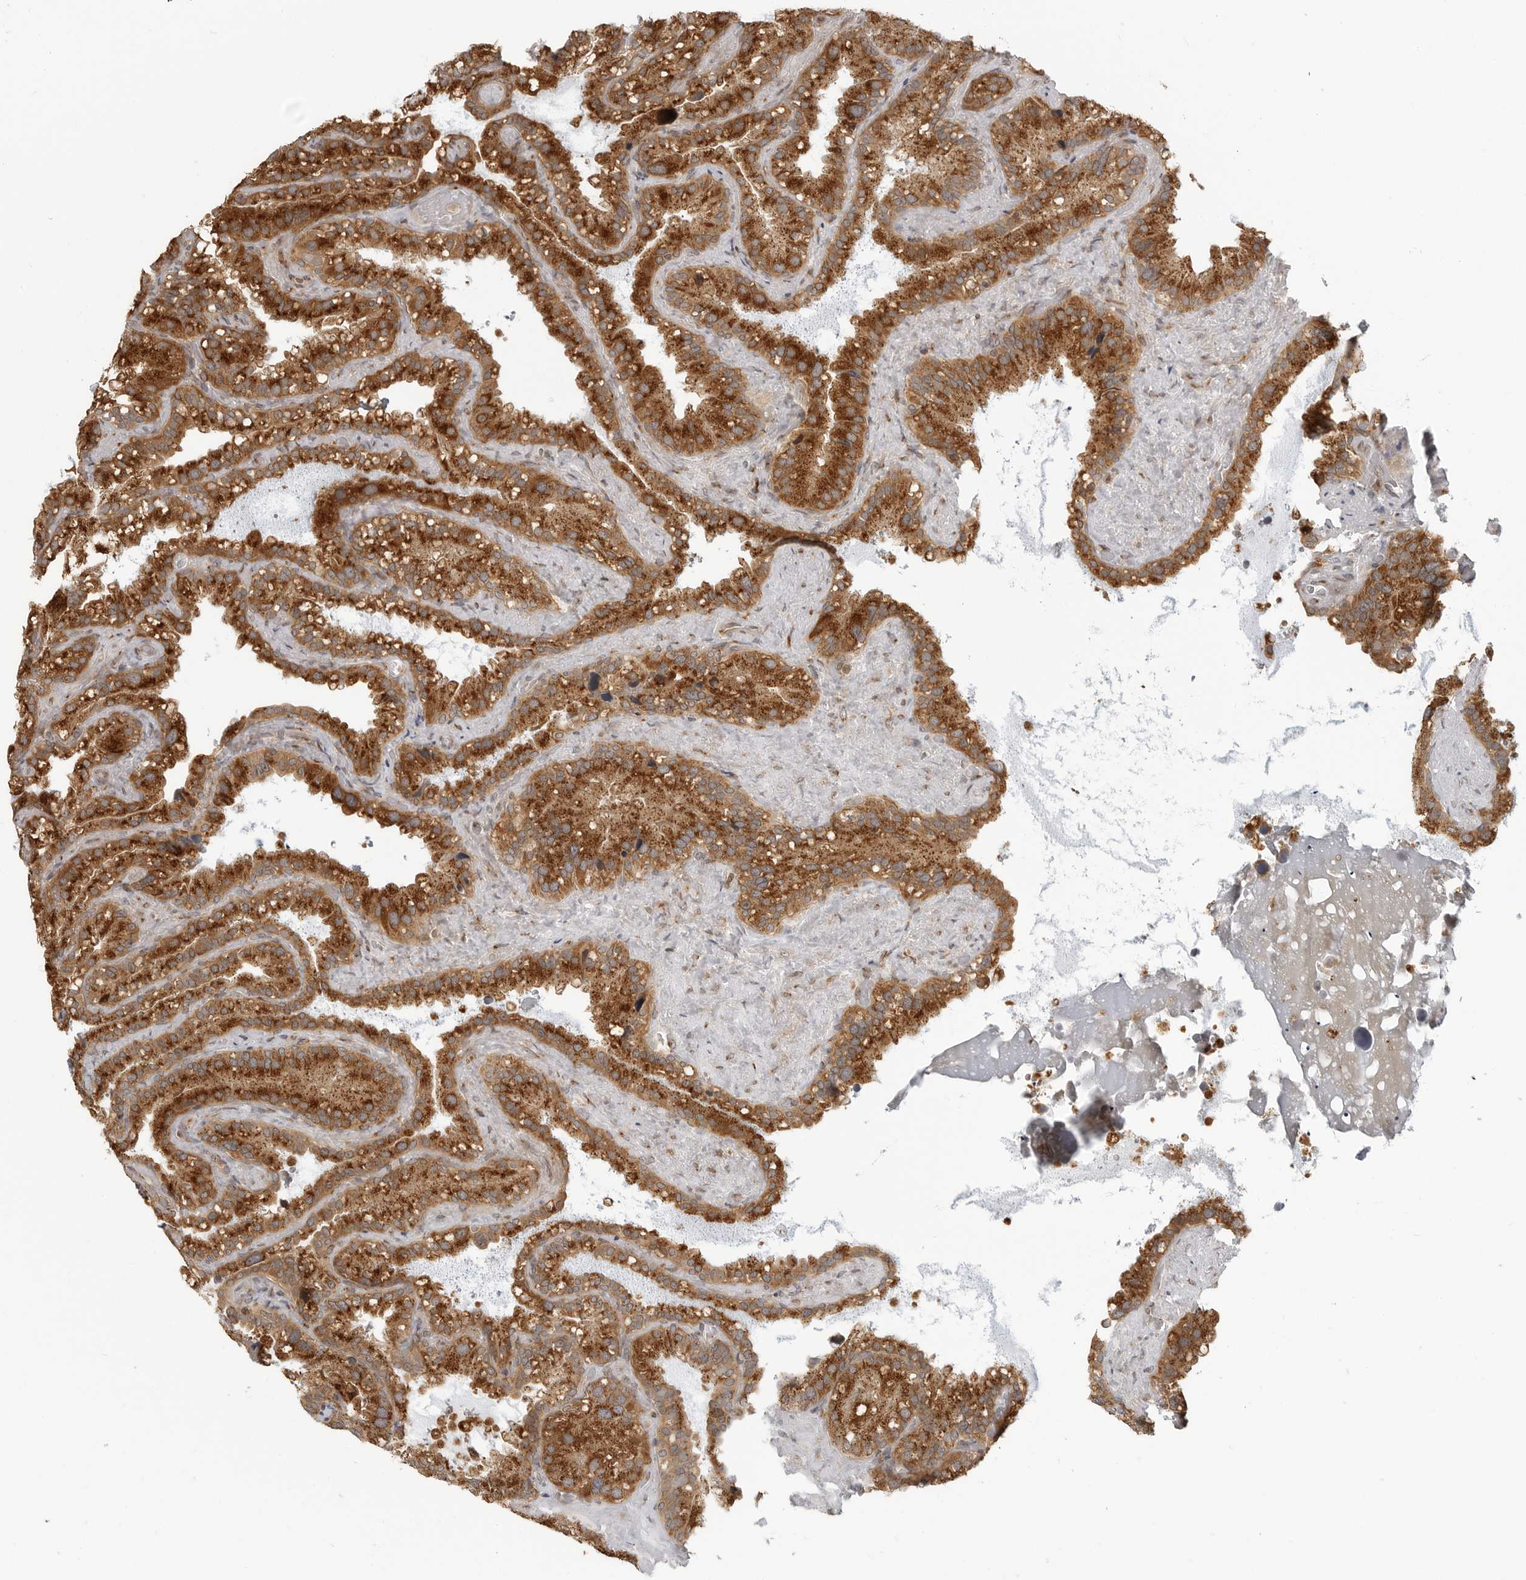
{"staining": {"intensity": "strong", "quantity": ">75%", "location": "cytoplasmic/membranous"}, "tissue": "seminal vesicle", "cell_type": "Glandular cells", "image_type": "normal", "snomed": [{"axis": "morphology", "description": "Normal tissue, NOS"}, {"axis": "topography", "description": "Prostate"}, {"axis": "topography", "description": "Seminal veicle"}], "caption": "A high amount of strong cytoplasmic/membranous positivity is appreciated in approximately >75% of glandular cells in benign seminal vesicle. (Brightfield microscopy of DAB IHC at high magnification).", "gene": "COPA", "patient": {"sex": "male", "age": 68}}